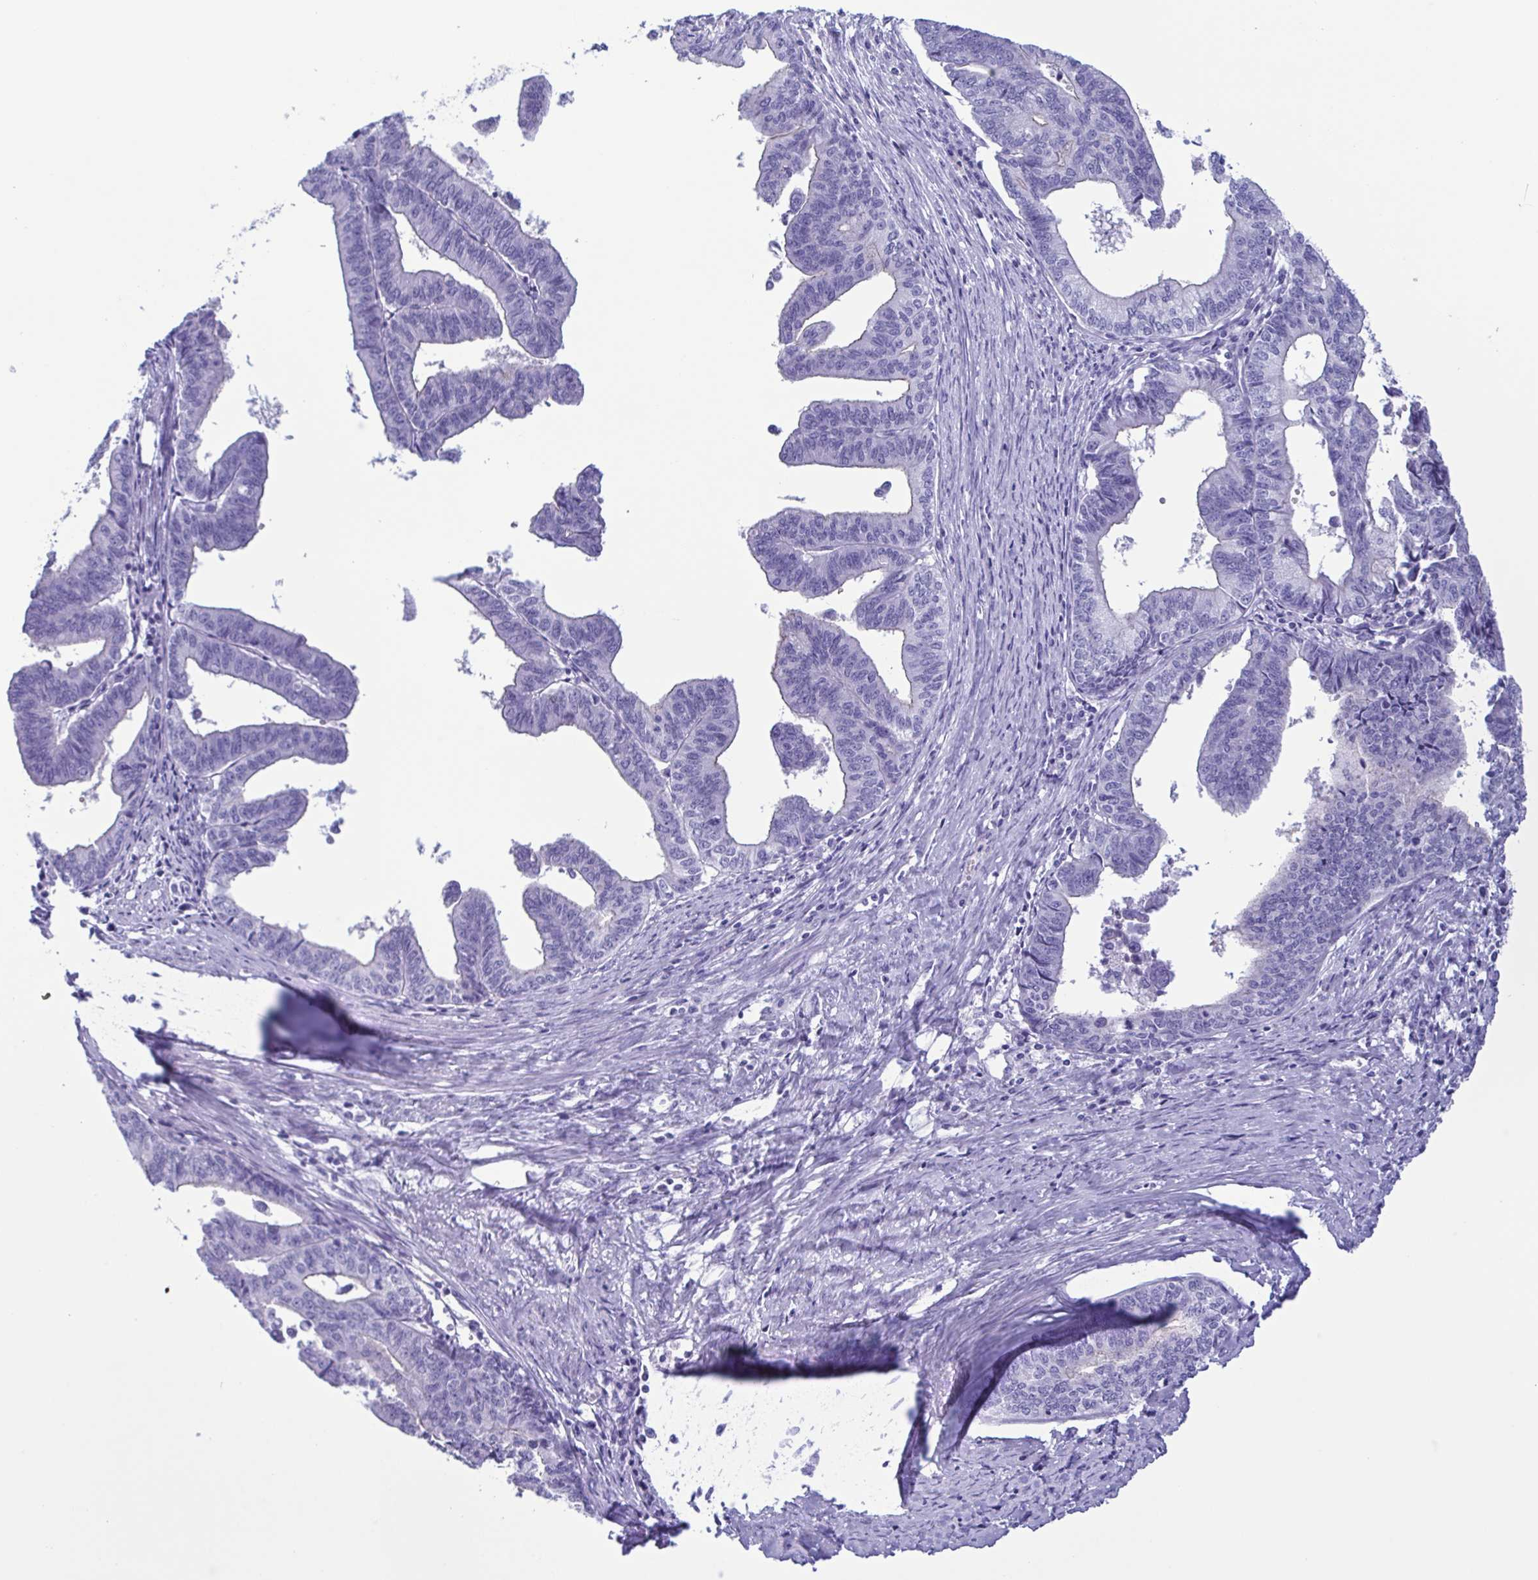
{"staining": {"intensity": "negative", "quantity": "none", "location": "none"}, "tissue": "endometrial cancer", "cell_type": "Tumor cells", "image_type": "cancer", "snomed": [{"axis": "morphology", "description": "Adenocarcinoma, NOS"}, {"axis": "topography", "description": "Endometrium"}], "caption": "A histopathology image of human endometrial cancer is negative for staining in tumor cells.", "gene": "TSPY2", "patient": {"sex": "female", "age": 65}}